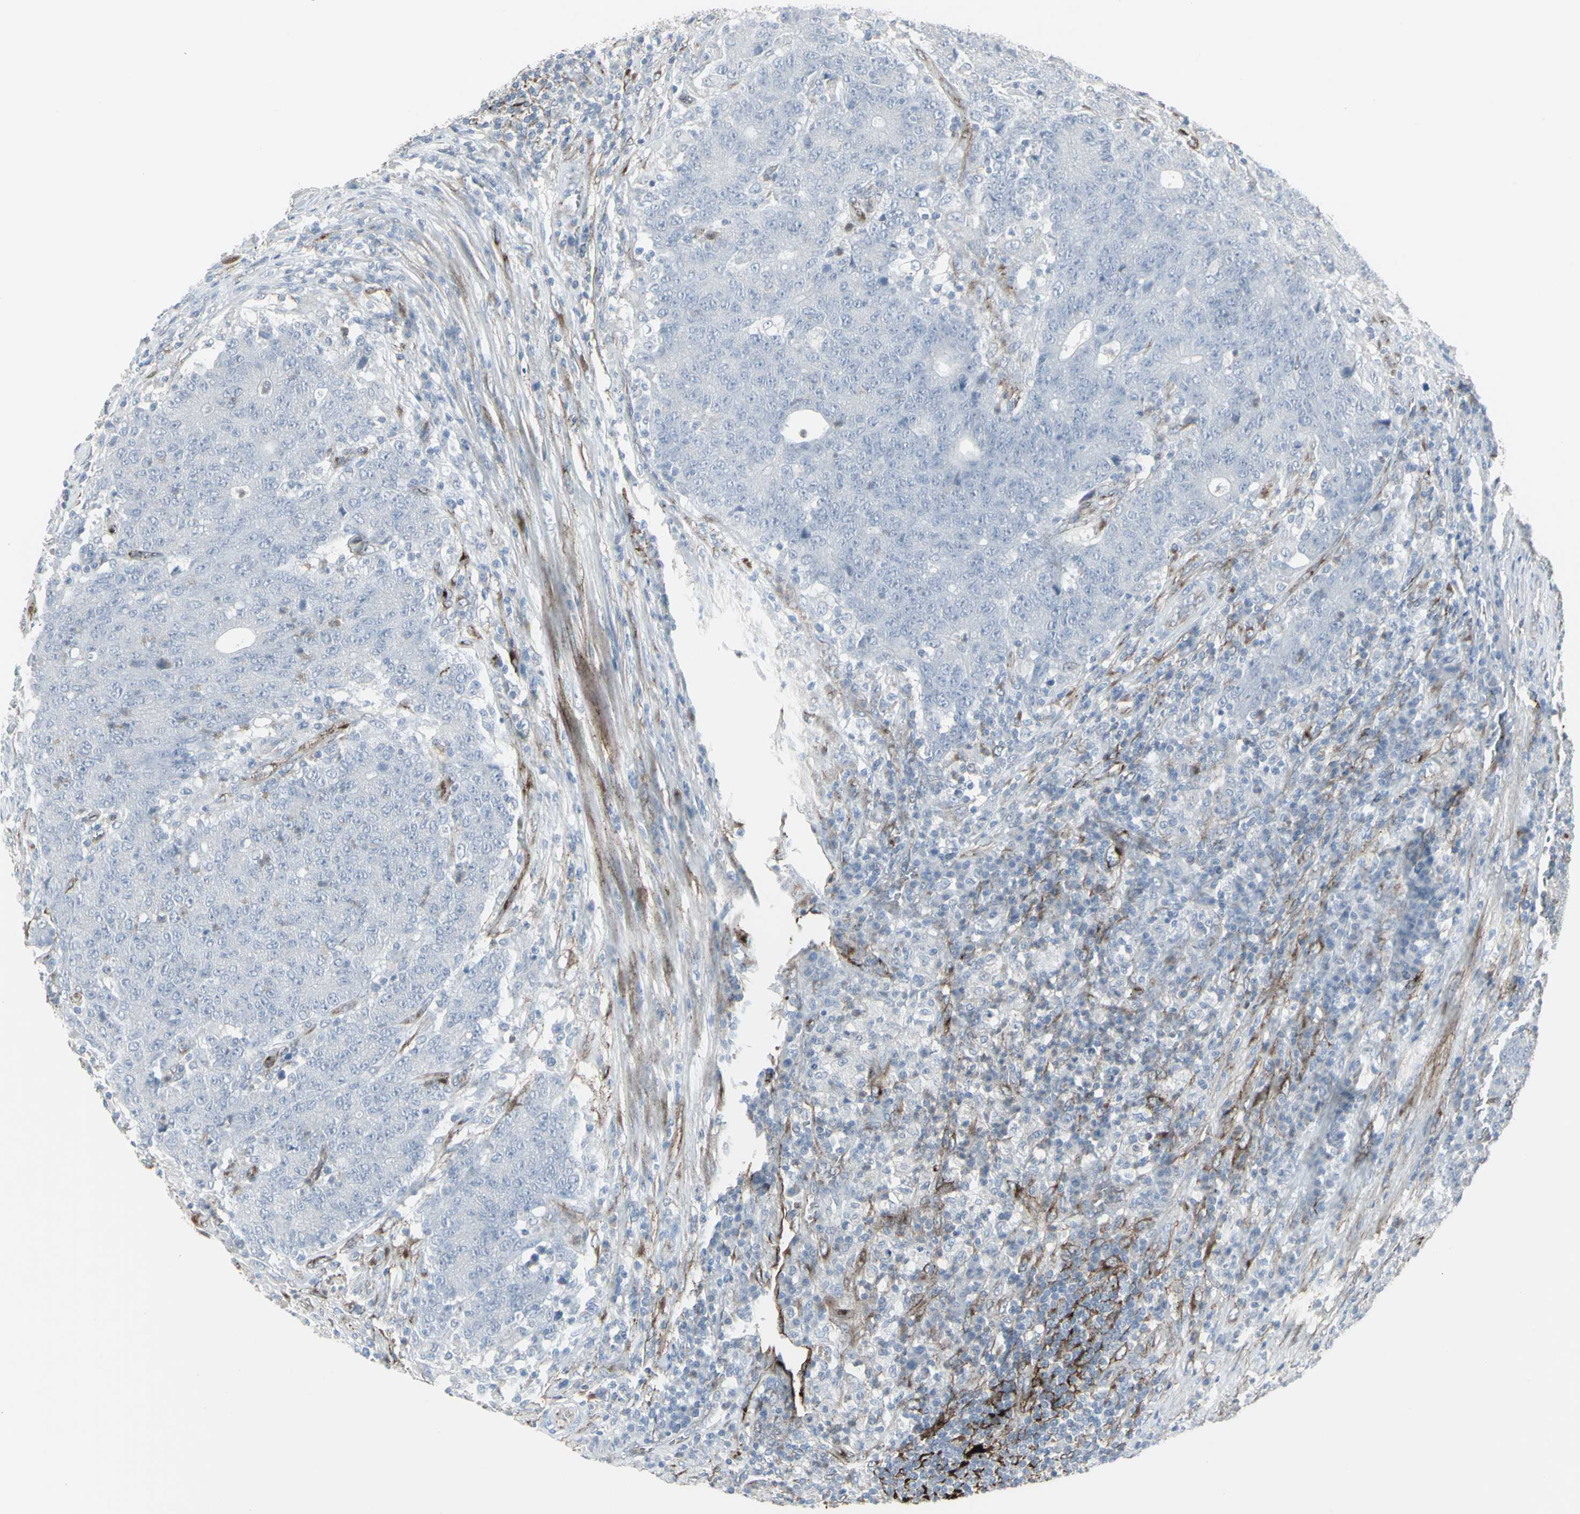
{"staining": {"intensity": "negative", "quantity": "none", "location": "none"}, "tissue": "colorectal cancer", "cell_type": "Tumor cells", "image_type": "cancer", "snomed": [{"axis": "morphology", "description": "Normal tissue, NOS"}, {"axis": "morphology", "description": "Adenocarcinoma, NOS"}, {"axis": "topography", "description": "Colon"}], "caption": "Tumor cells show no significant protein staining in colorectal adenocarcinoma. The staining was performed using DAB to visualize the protein expression in brown, while the nuclei were stained in blue with hematoxylin (Magnification: 20x).", "gene": "GJA1", "patient": {"sex": "female", "age": 75}}